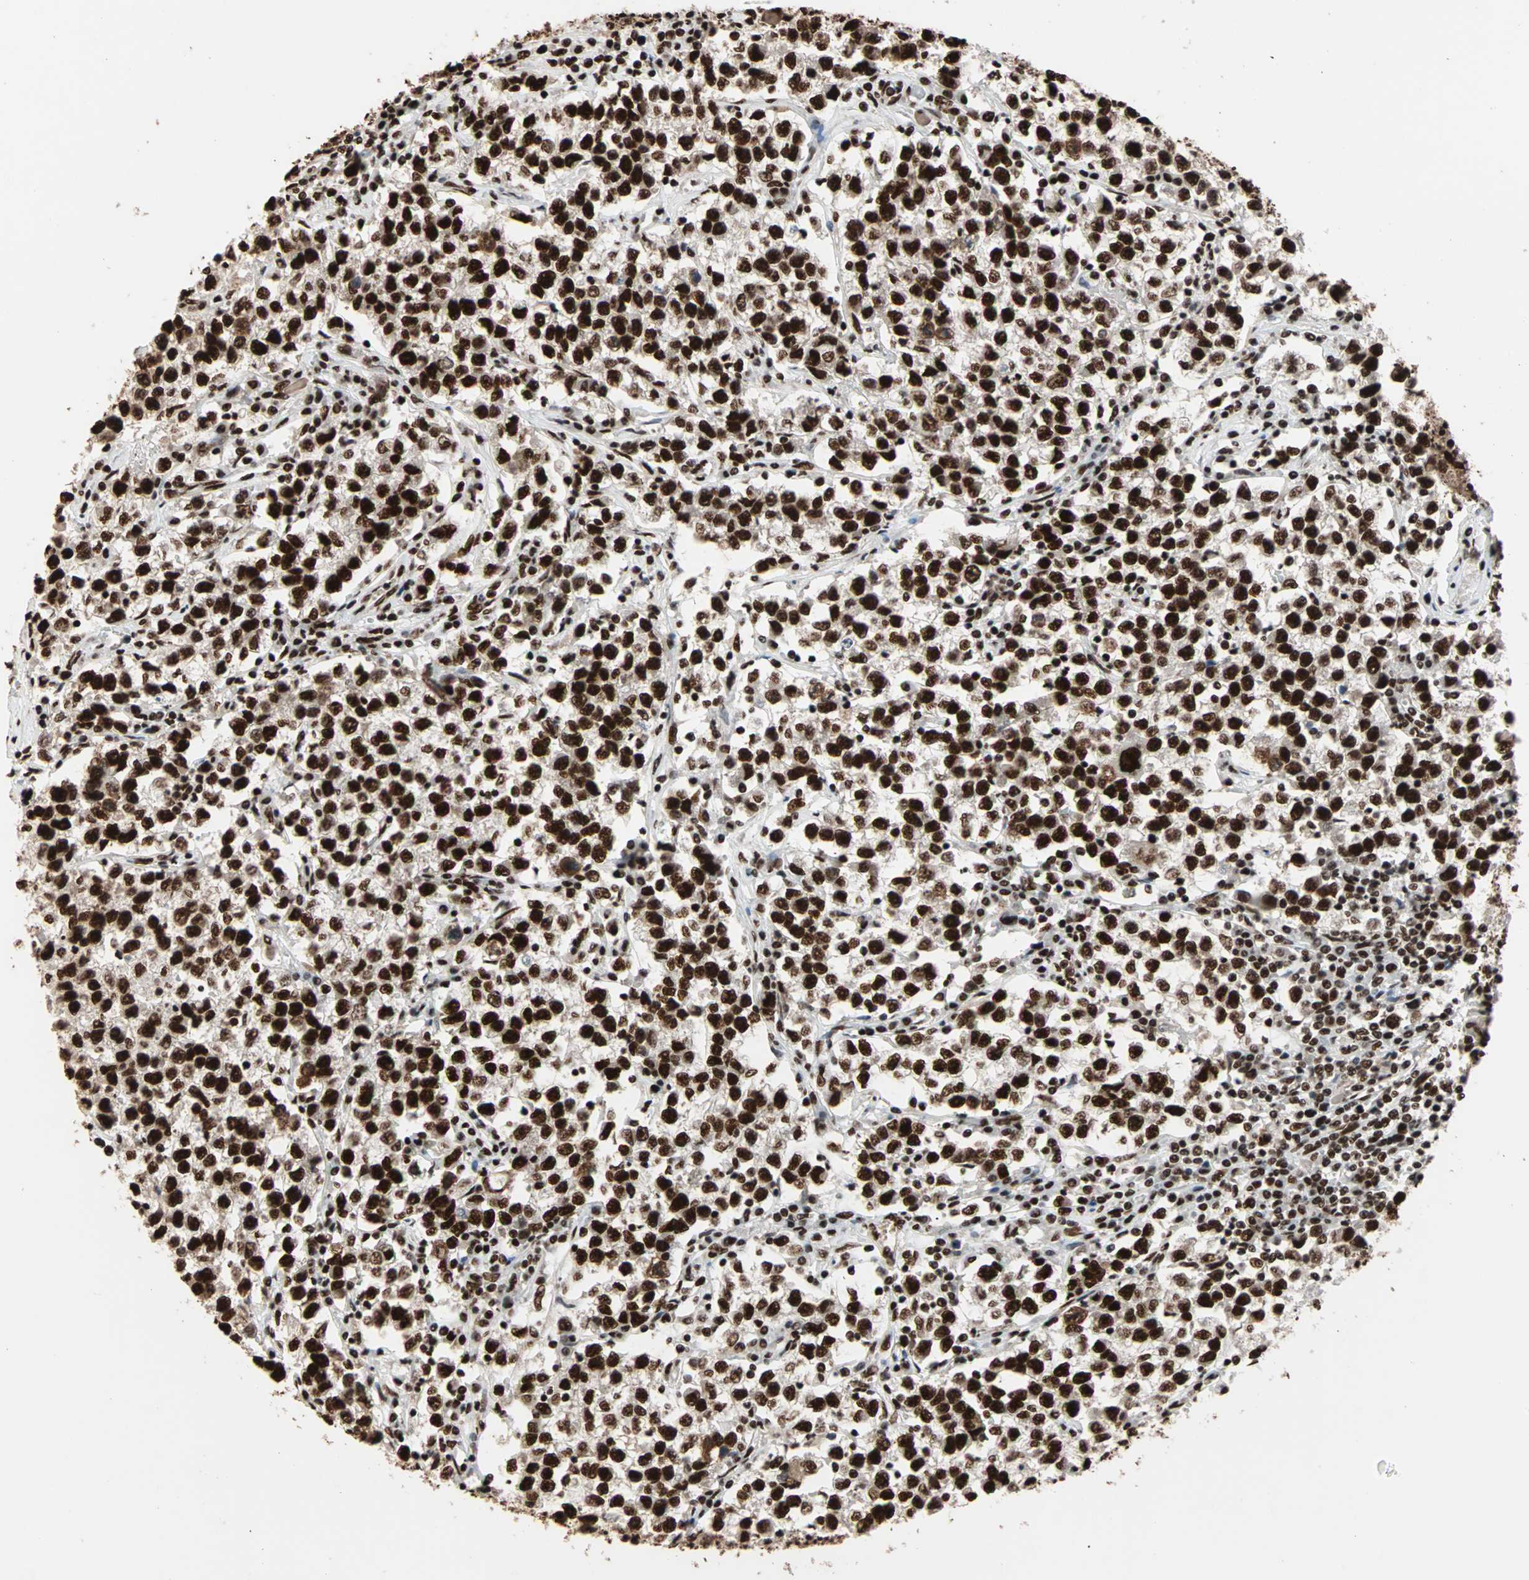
{"staining": {"intensity": "strong", "quantity": ">75%", "location": "nuclear"}, "tissue": "testis cancer", "cell_type": "Tumor cells", "image_type": "cancer", "snomed": [{"axis": "morphology", "description": "Seminoma, NOS"}, {"axis": "topography", "description": "Testis"}], "caption": "Tumor cells show high levels of strong nuclear positivity in about >75% of cells in human seminoma (testis). The protein is stained brown, and the nuclei are stained in blue (DAB IHC with brightfield microscopy, high magnification).", "gene": "ILF2", "patient": {"sex": "male", "age": 22}}